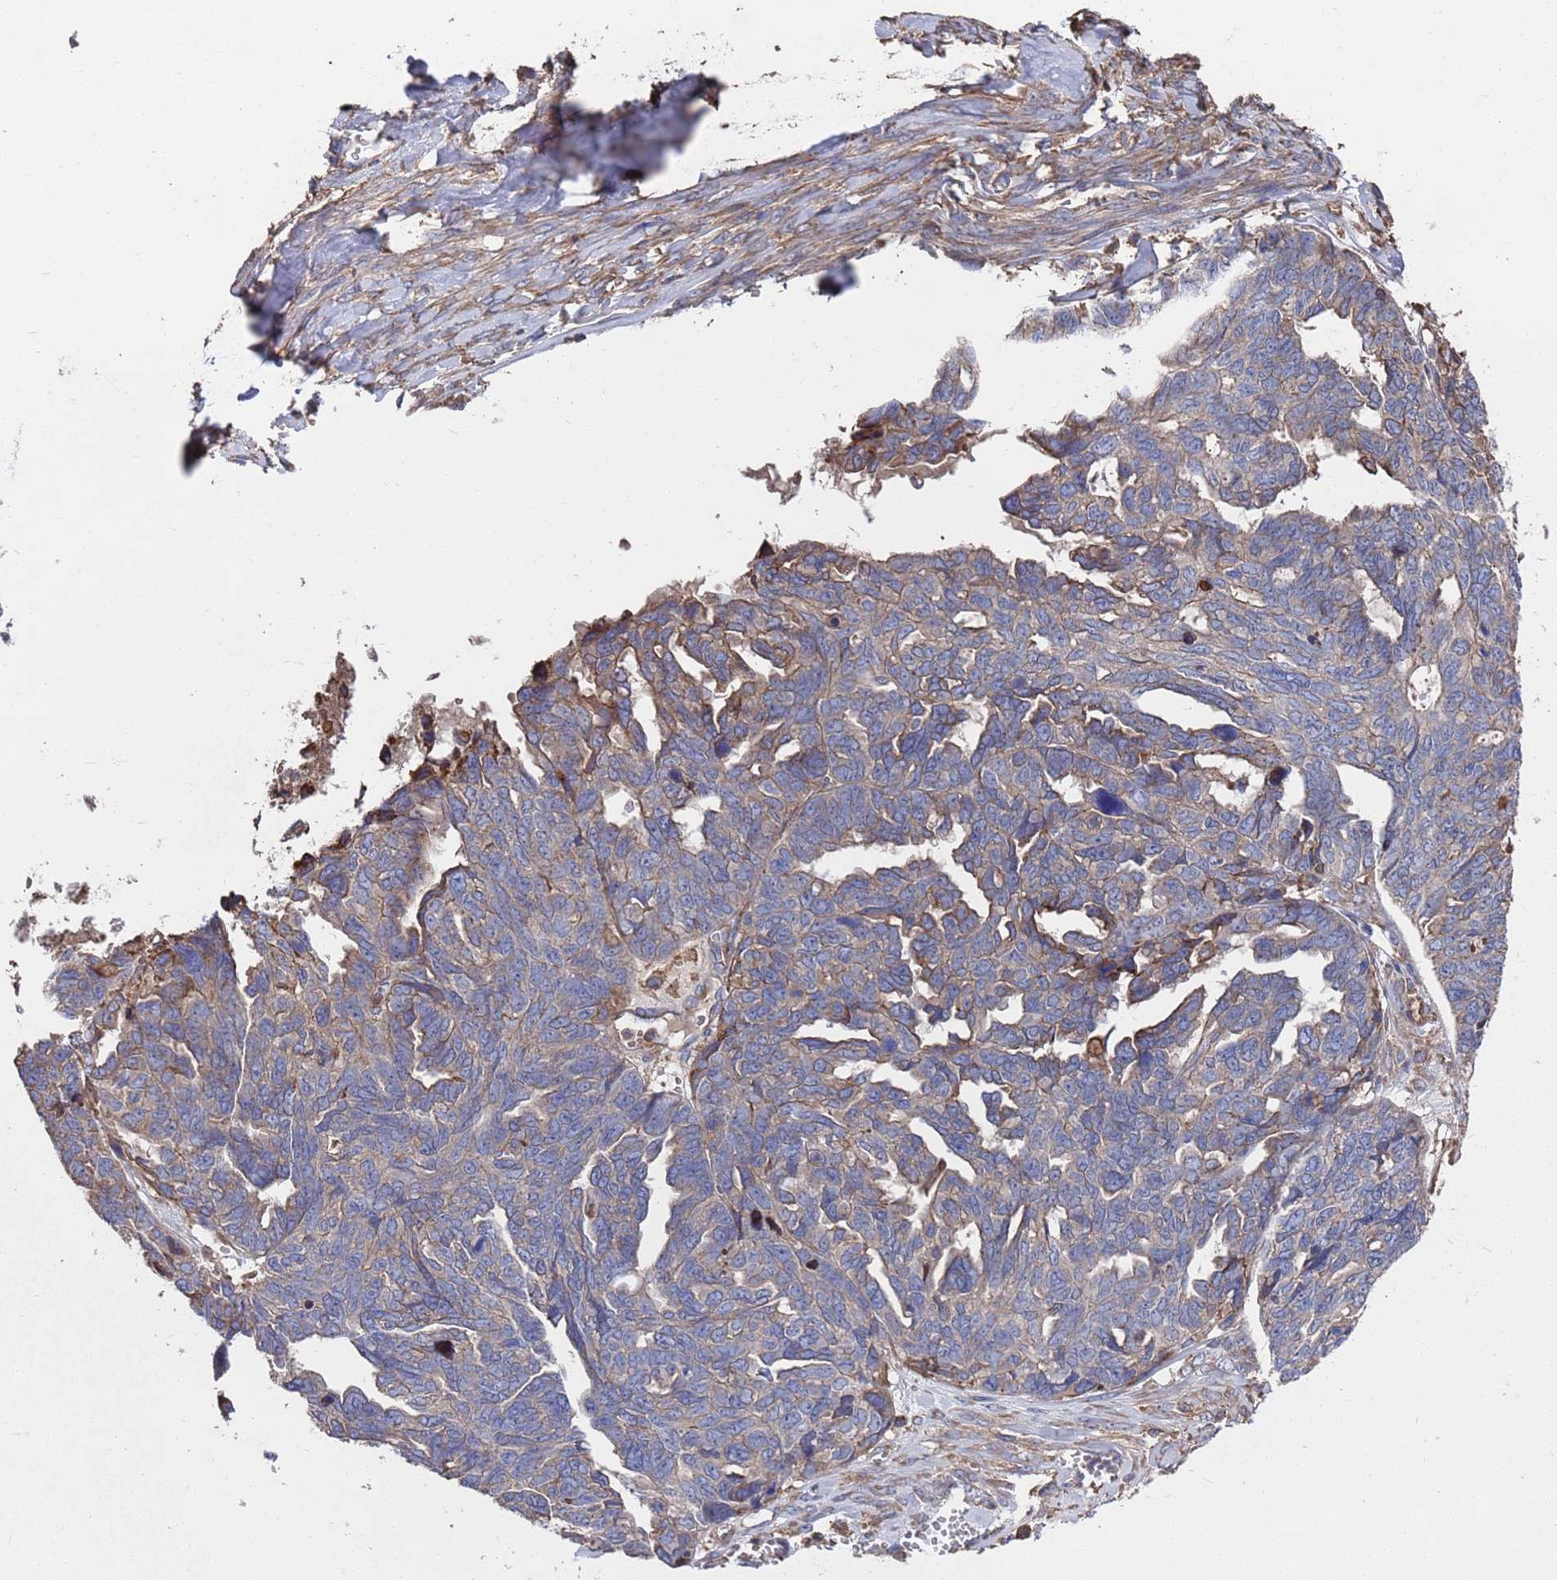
{"staining": {"intensity": "negative", "quantity": "none", "location": "none"}, "tissue": "ovarian cancer", "cell_type": "Tumor cells", "image_type": "cancer", "snomed": [{"axis": "morphology", "description": "Cystadenocarcinoma, serous, NOS"}, {"axis": "topography", "description": "Ovary"}], "caption": "Tumor cells show no significant protein expression in ovarian cancer.", "gene": "PYCR1", "patient": {"sex": "female", "age": 79}}